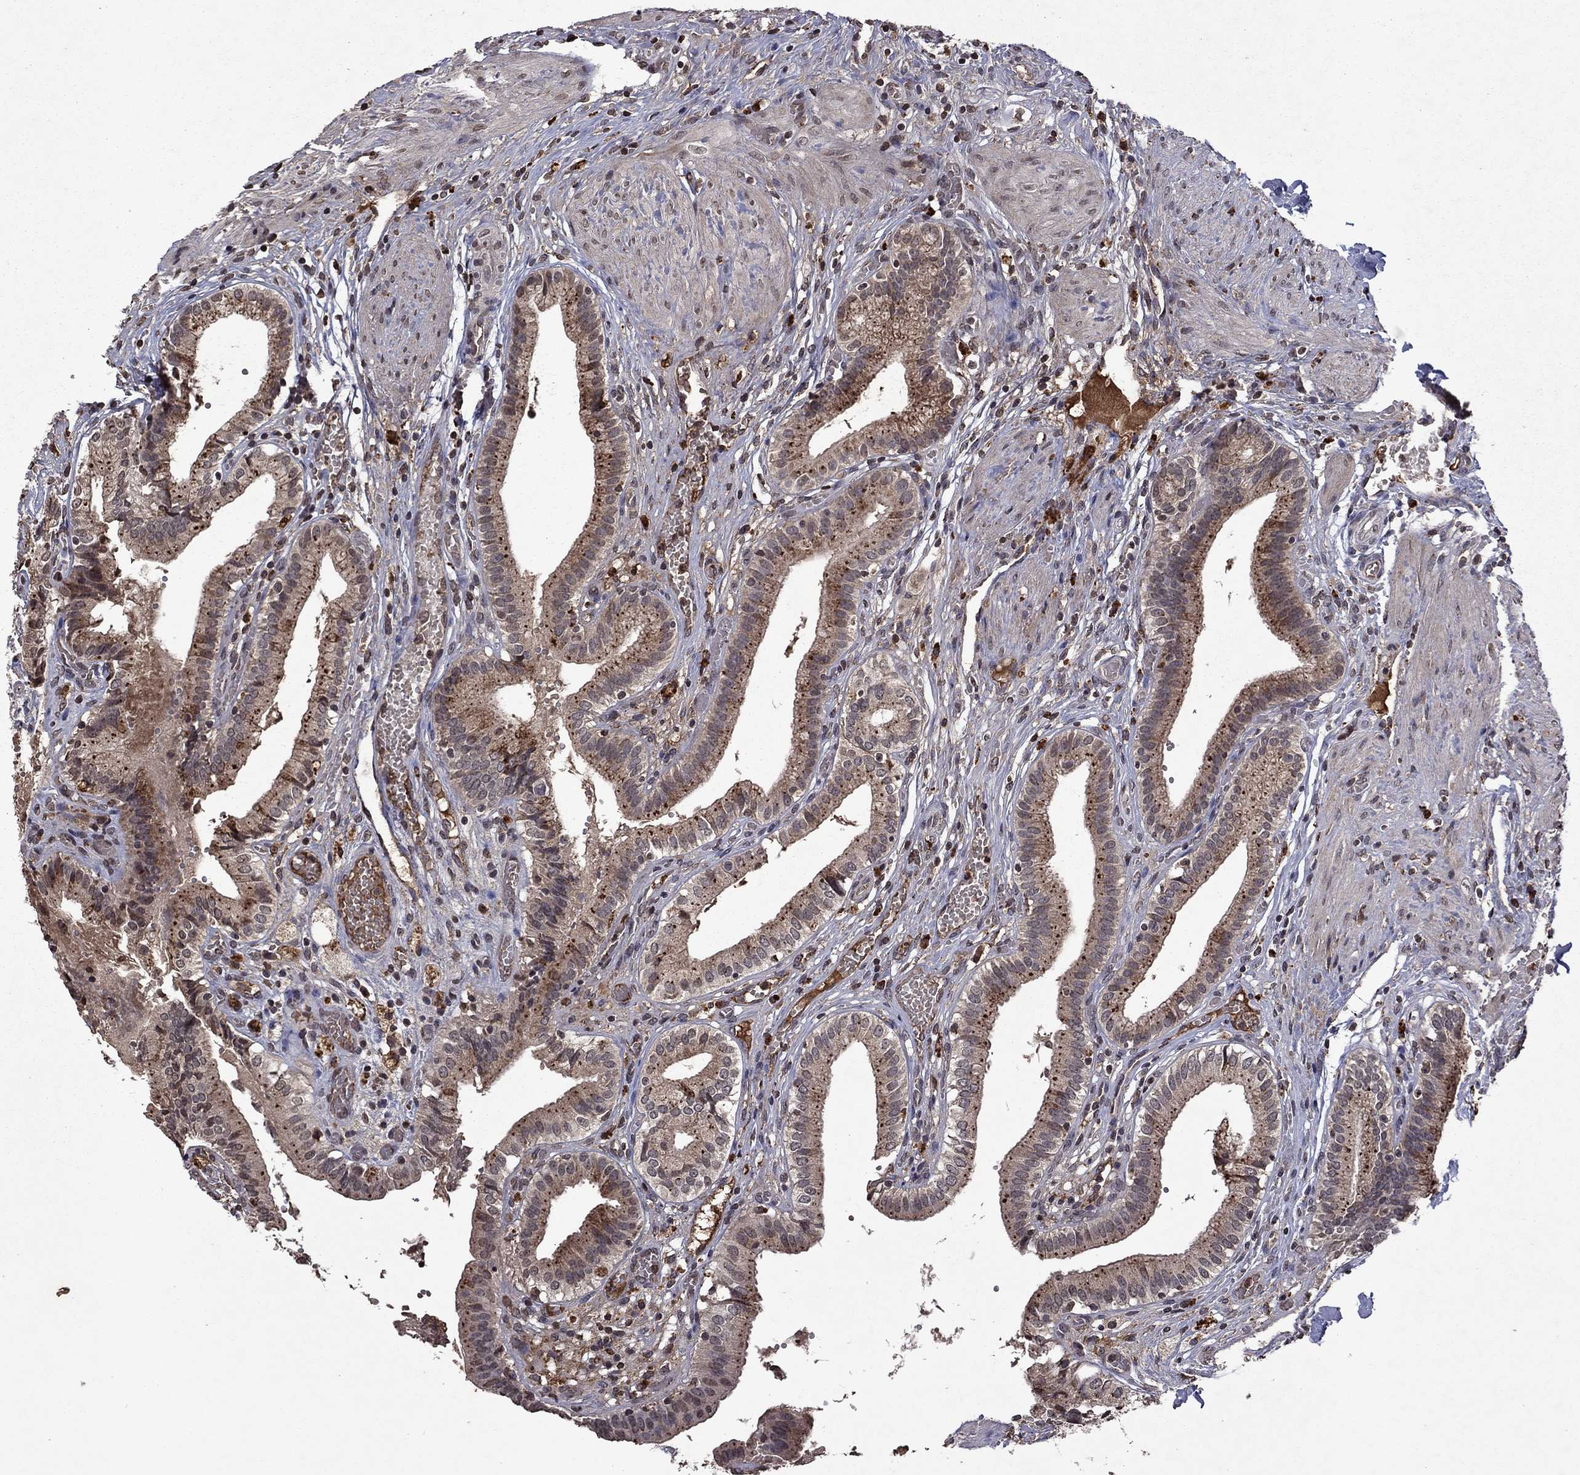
{"staining": {"intensity": "moderate", "quantity": "25%-75%", "location": "cytoplasmic/membranous"}, "tissue": "gallbladder", "cell_type": "Glandular cells", "image_type": "normal", "snomed": [{"axis": "morphology", "description": "Normal tissue, NOS"}, {"axis": "topography", "description": "Gallbladder"}], "caption": "Gallbladder stained for a protein exhibits moderate cytoplasmic/membranous positivity in glandular cells.", "gene": "NLGN1", "patient": {"sex": "female", "age": 24}}